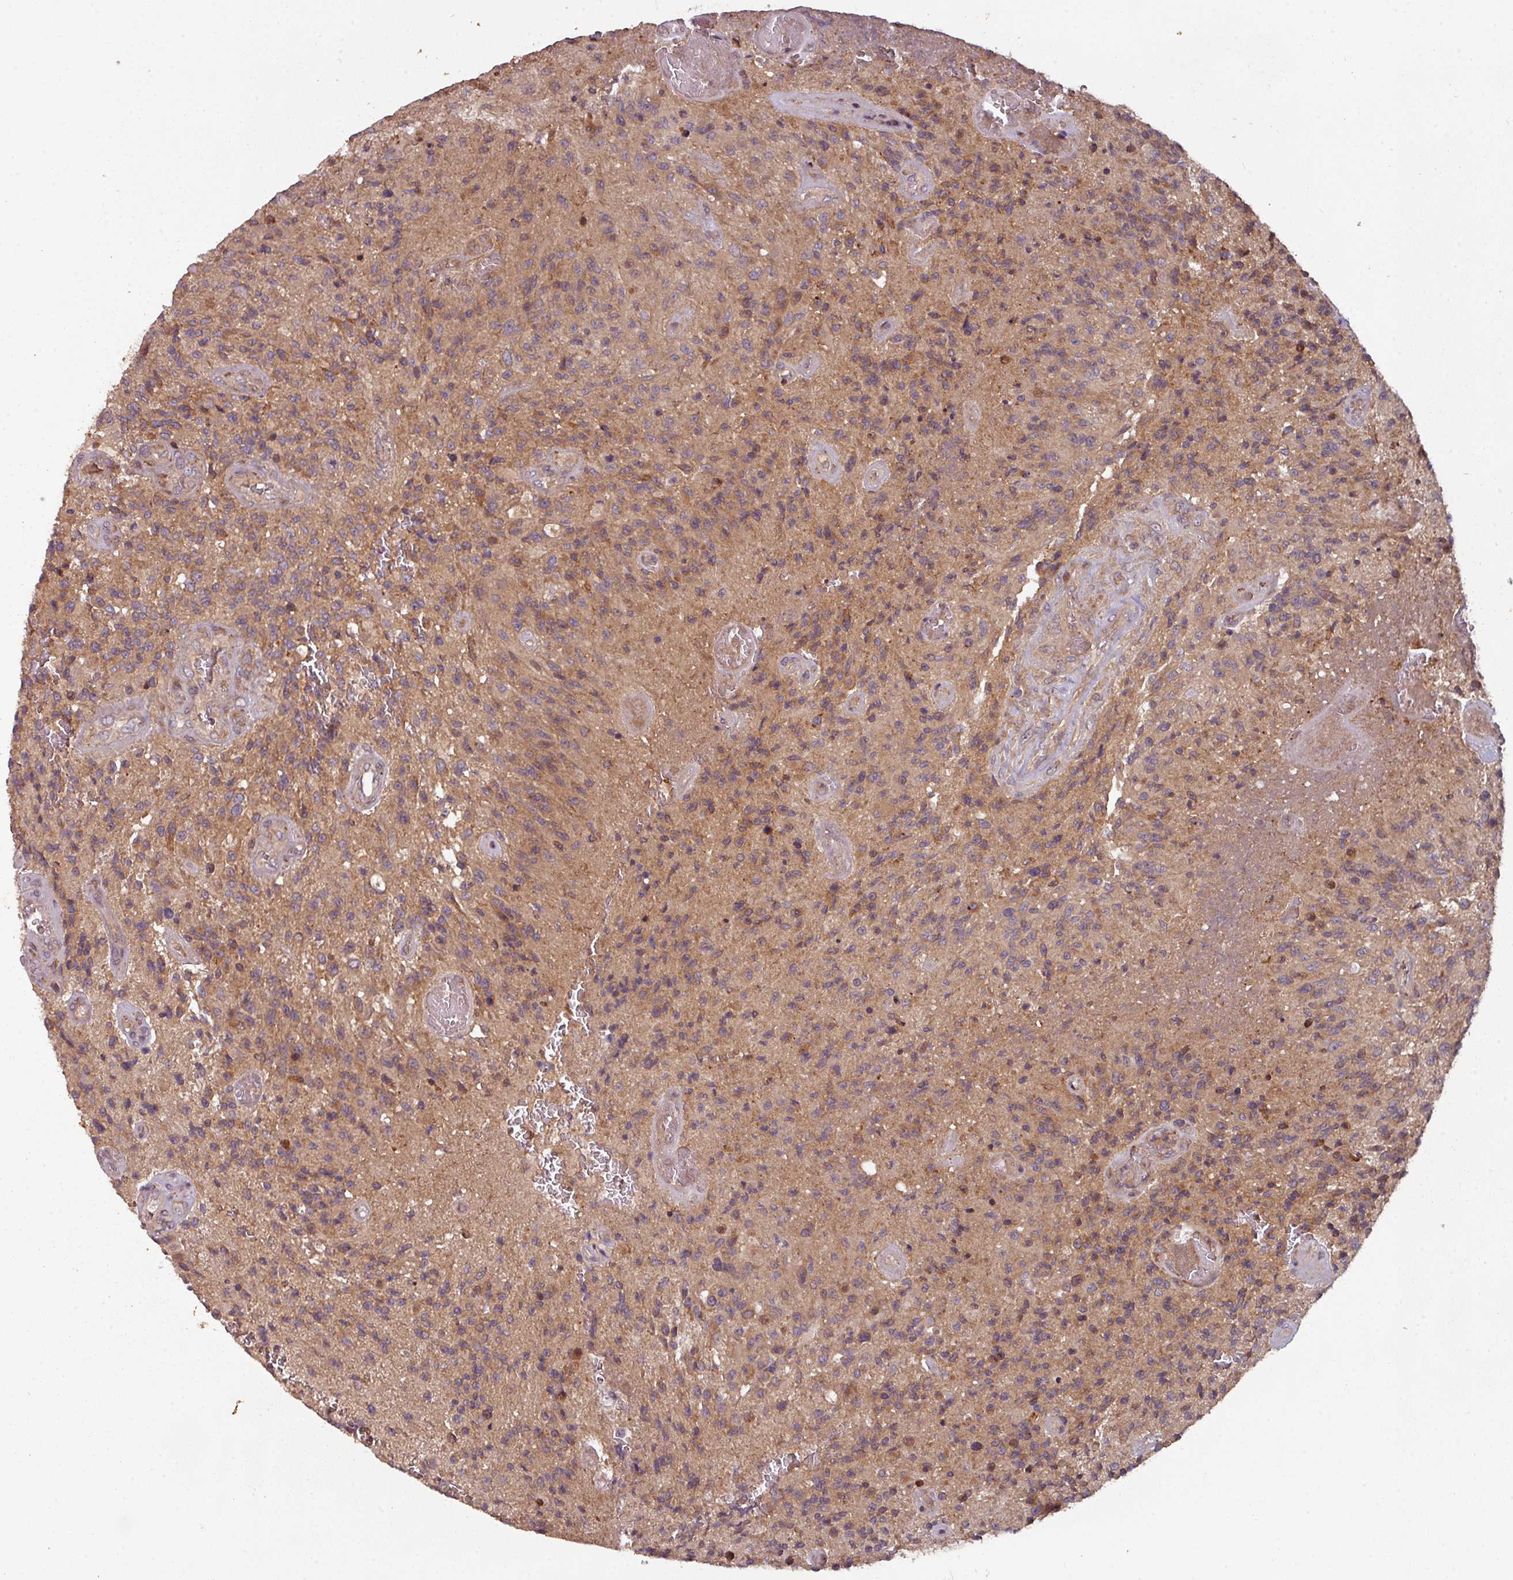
{"staining": {"intensity": "moderate", "quantity": ">75%", "location": "cytoplasmic/membranous"}, "tissue": "glioma", "cell_type": "Tumor cells", "image_type": "cancer", "snomed": [{"axis": "morphology", "description": "Normal tissue, NOS"}, {"axis": "morphology", "description": "Glioma, malignant, High grade"}, {"axis": "topography", "description": "Cerebral cortex"}], "caption": "Protein analysis of glioma tissue shows moderate cytoplasmic/membranous positivity in about >75% of tumor cells.", "gene": "GSKIP", "patient": {"sex": "male", "age": 56}}